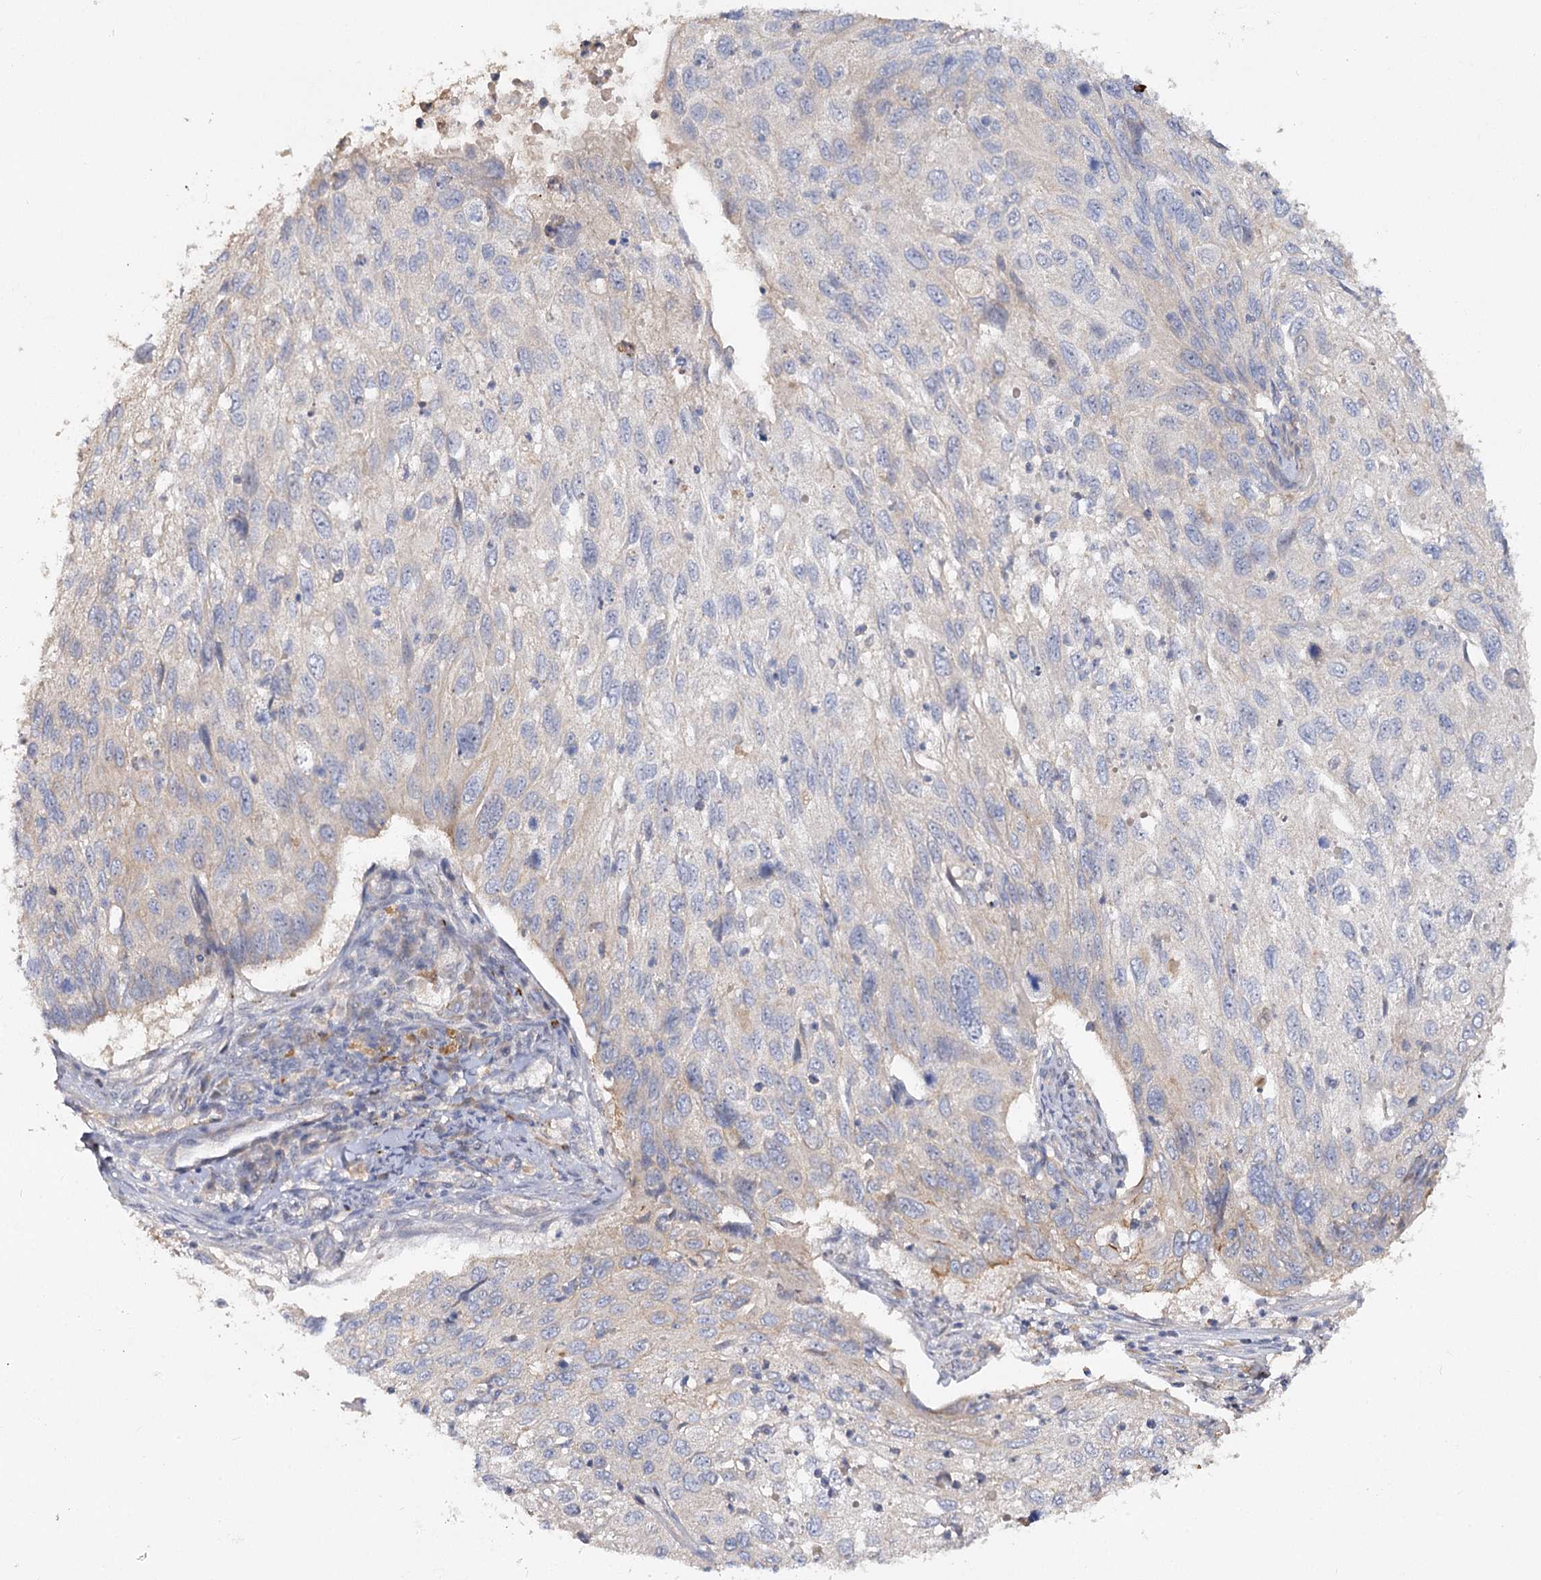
{"staining": {"intensity": "negative", "quantity": "none", "location": "none"}, "tissue": "cervical cancer", "cell_type": "Tumor cells", "image_type": "cancer", "snomed": [{"axis": "morphology", "description": "Squamous cell carcinoma, NOS"}, {"axis": "topography", "description": "Cervix"}], "caption": "Tumor cells show no significant positivity in cervical squamous cell carcinoma.", "gene": "ANGPTL5", "patient": {"sex": "female", "age": 70}}